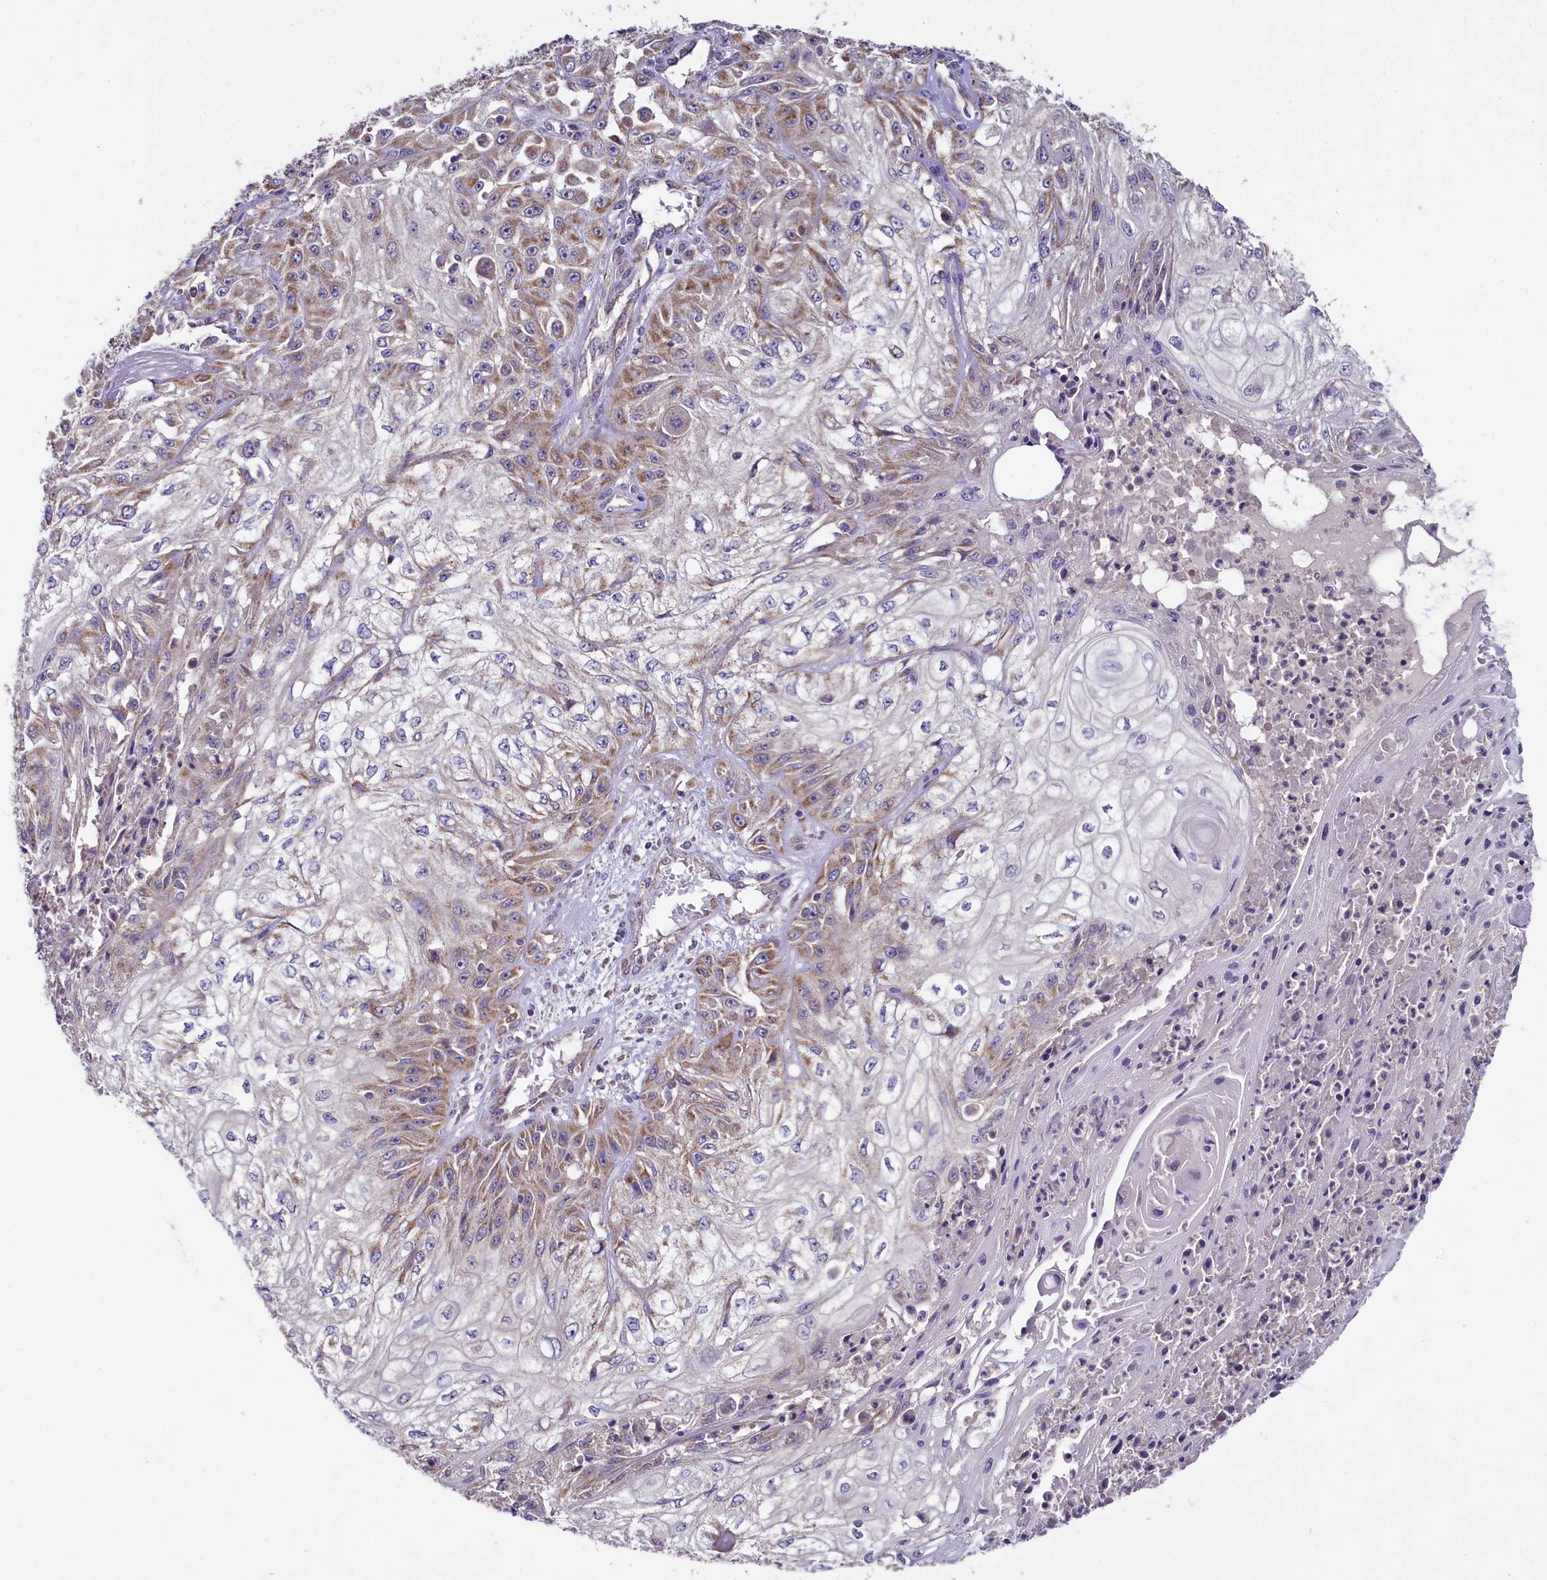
{"staining": {"intensity": "moderate", "quantity": "25%-75%", "location": "cytoplasmic/membranous"}, "tissue": "skin cancer", "cell_type": "Tumor cells", "image_type": "cancer", "snomed": [{"axis": "morphology", "description": "Squamous cell carcinoma, NOS"}, {"axis": "morphology", "description": "Squamous cell carcinoma, metastatic, NOS"}, {"axis": "topography", "description": "Skin"}, {"axis": "topography", "description": "Lymph node"}], "caption": "Tumor cells demonstrate moderate cytoplasmic/membranous staining in approximately 25%-75% of cells in skin cancer (squamous cell carcinoma). (brown staining indicates protein expression, while blue staining denotes nuclei).", "gene": "MRPL57", "patient": {"sex": "male", "age": 75}}